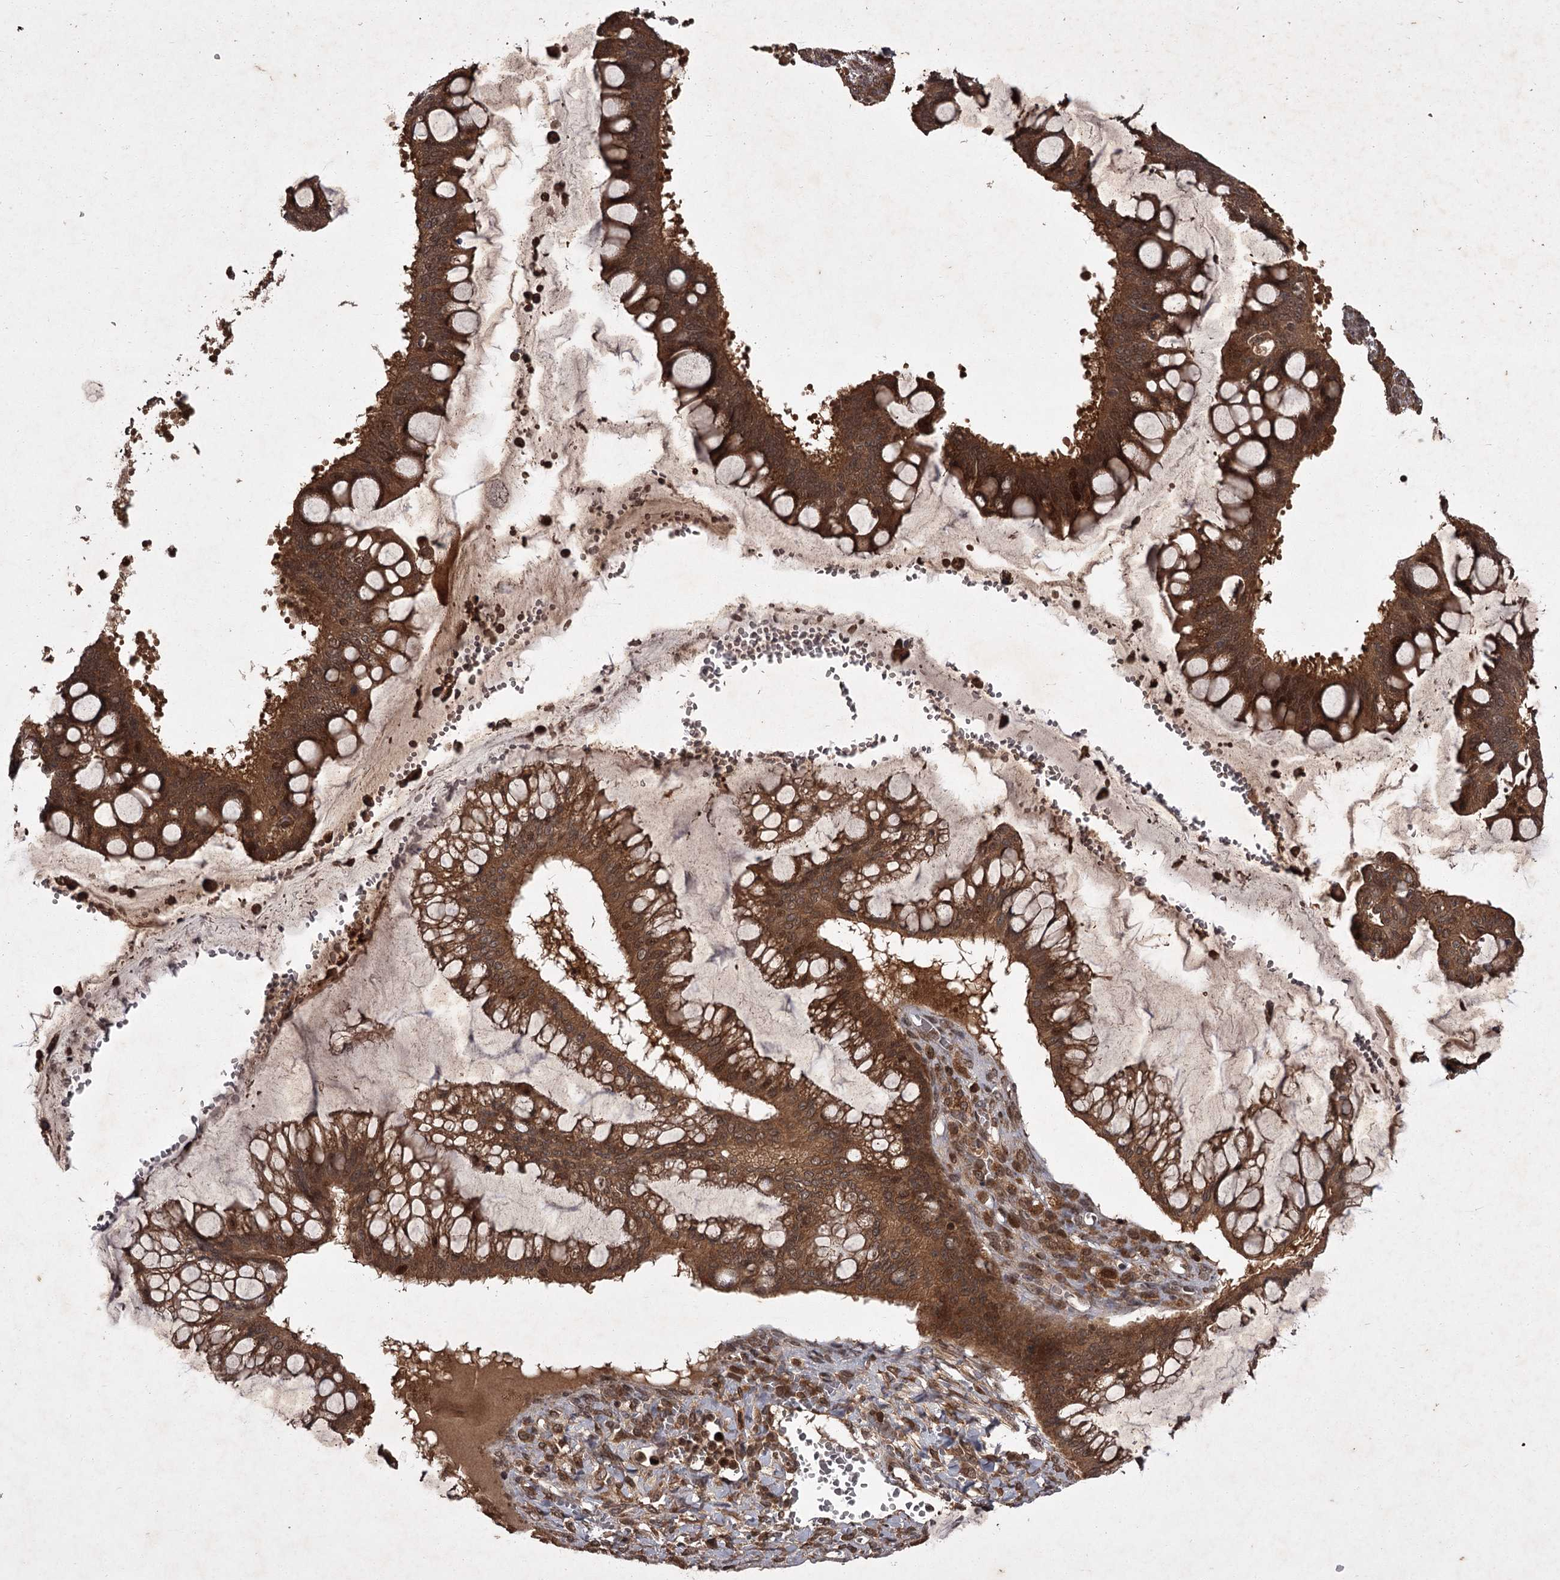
{"staining": {"intensity": "strong", "quantity": ">75%", "location": "cytoplasmic/membranous"}, "tissue": "ovarian cancer", "cell_type": "Tumor cells", "image_type": "cancer", "snomed": [{"axis": "morphology", "description": "Cystadenocarcinoma, mucinous, NOS"}, {"axis": "topography", "description": "Ovary"}], "caption": "Strong cytoplasmic/membranous staining is present in about >75% of tumor cells in ovarian cancer.", "gene": "TBC1D23", "patient": {"sex": "female", "age": 73}}